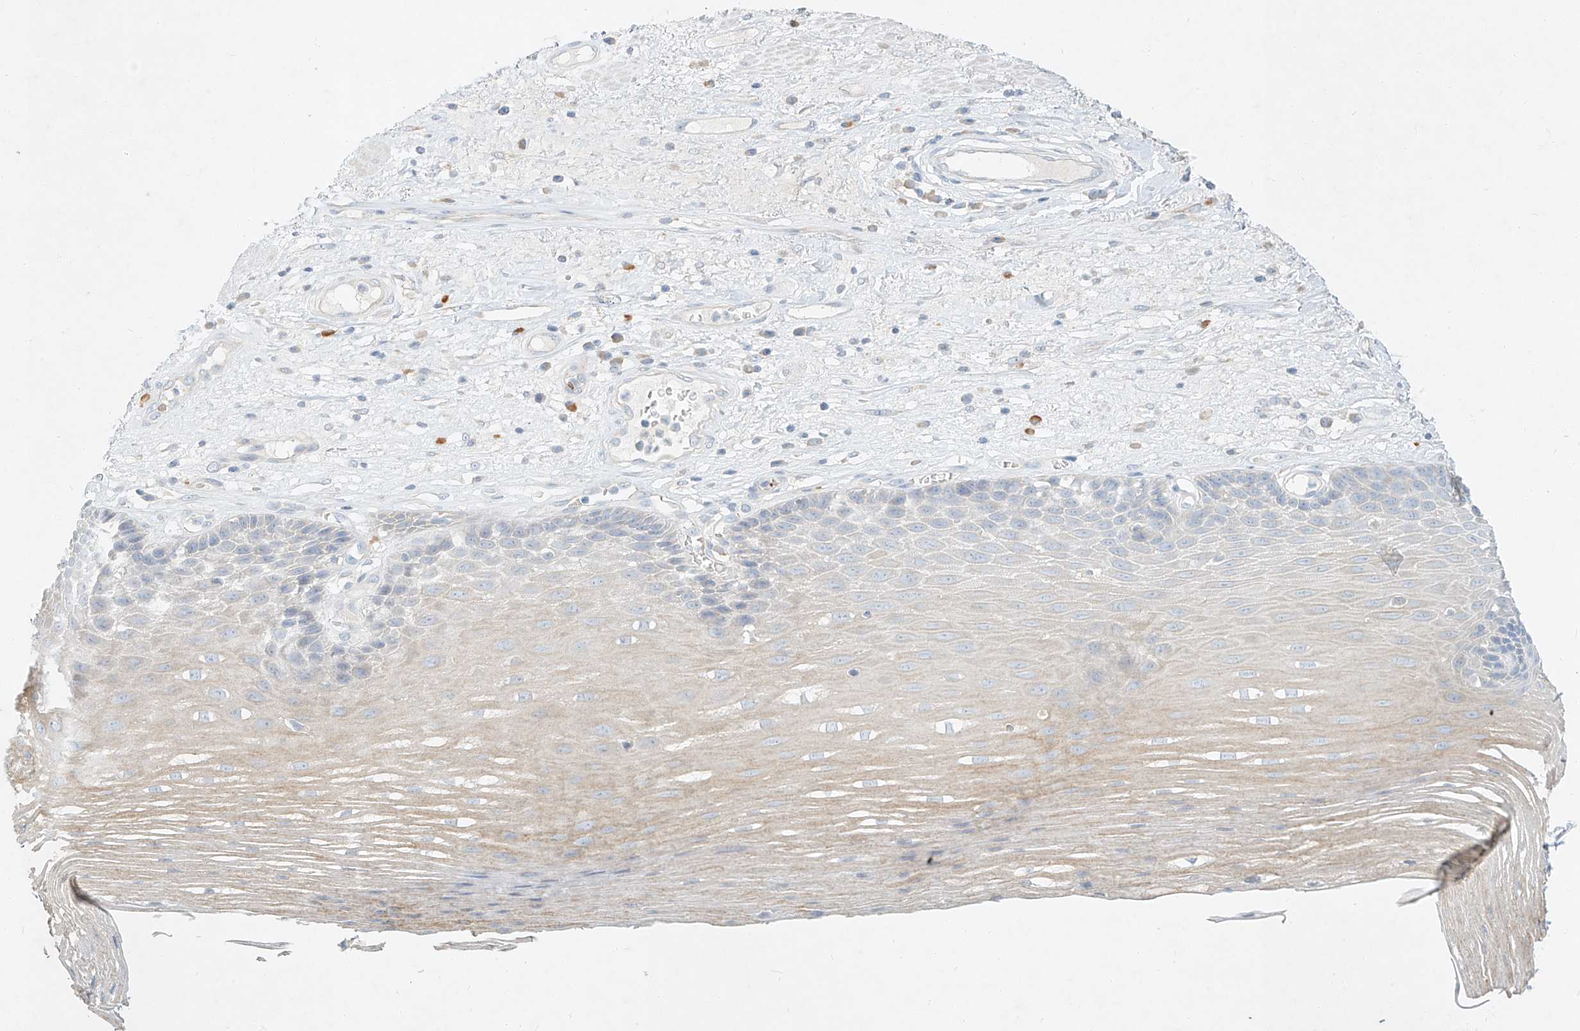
{"staining": {"intensity": "weak", "quantity": "25%-75%", "location": "cytoplasmic/membranous"}, "tissue": "esophagus", "cell_type": "Squamous epithelial cells", "image_type": "normal", "snomed": [{"axis": "morphology", "description": "Normal tissue, NOS"}, {"axis": "topography", "description": "Esophagus"}], "caption": "Squamous epithelial cells show low levels of weak cytoplasmic/membranous positivity in approximately 25%-75% of cells in normal esophagus. Immunohistochemistry stains the protein of interest in brown and the nuclei are stained blue.", "gene": "SYTL3", "patient": {"sex": "male", "age": 62}}